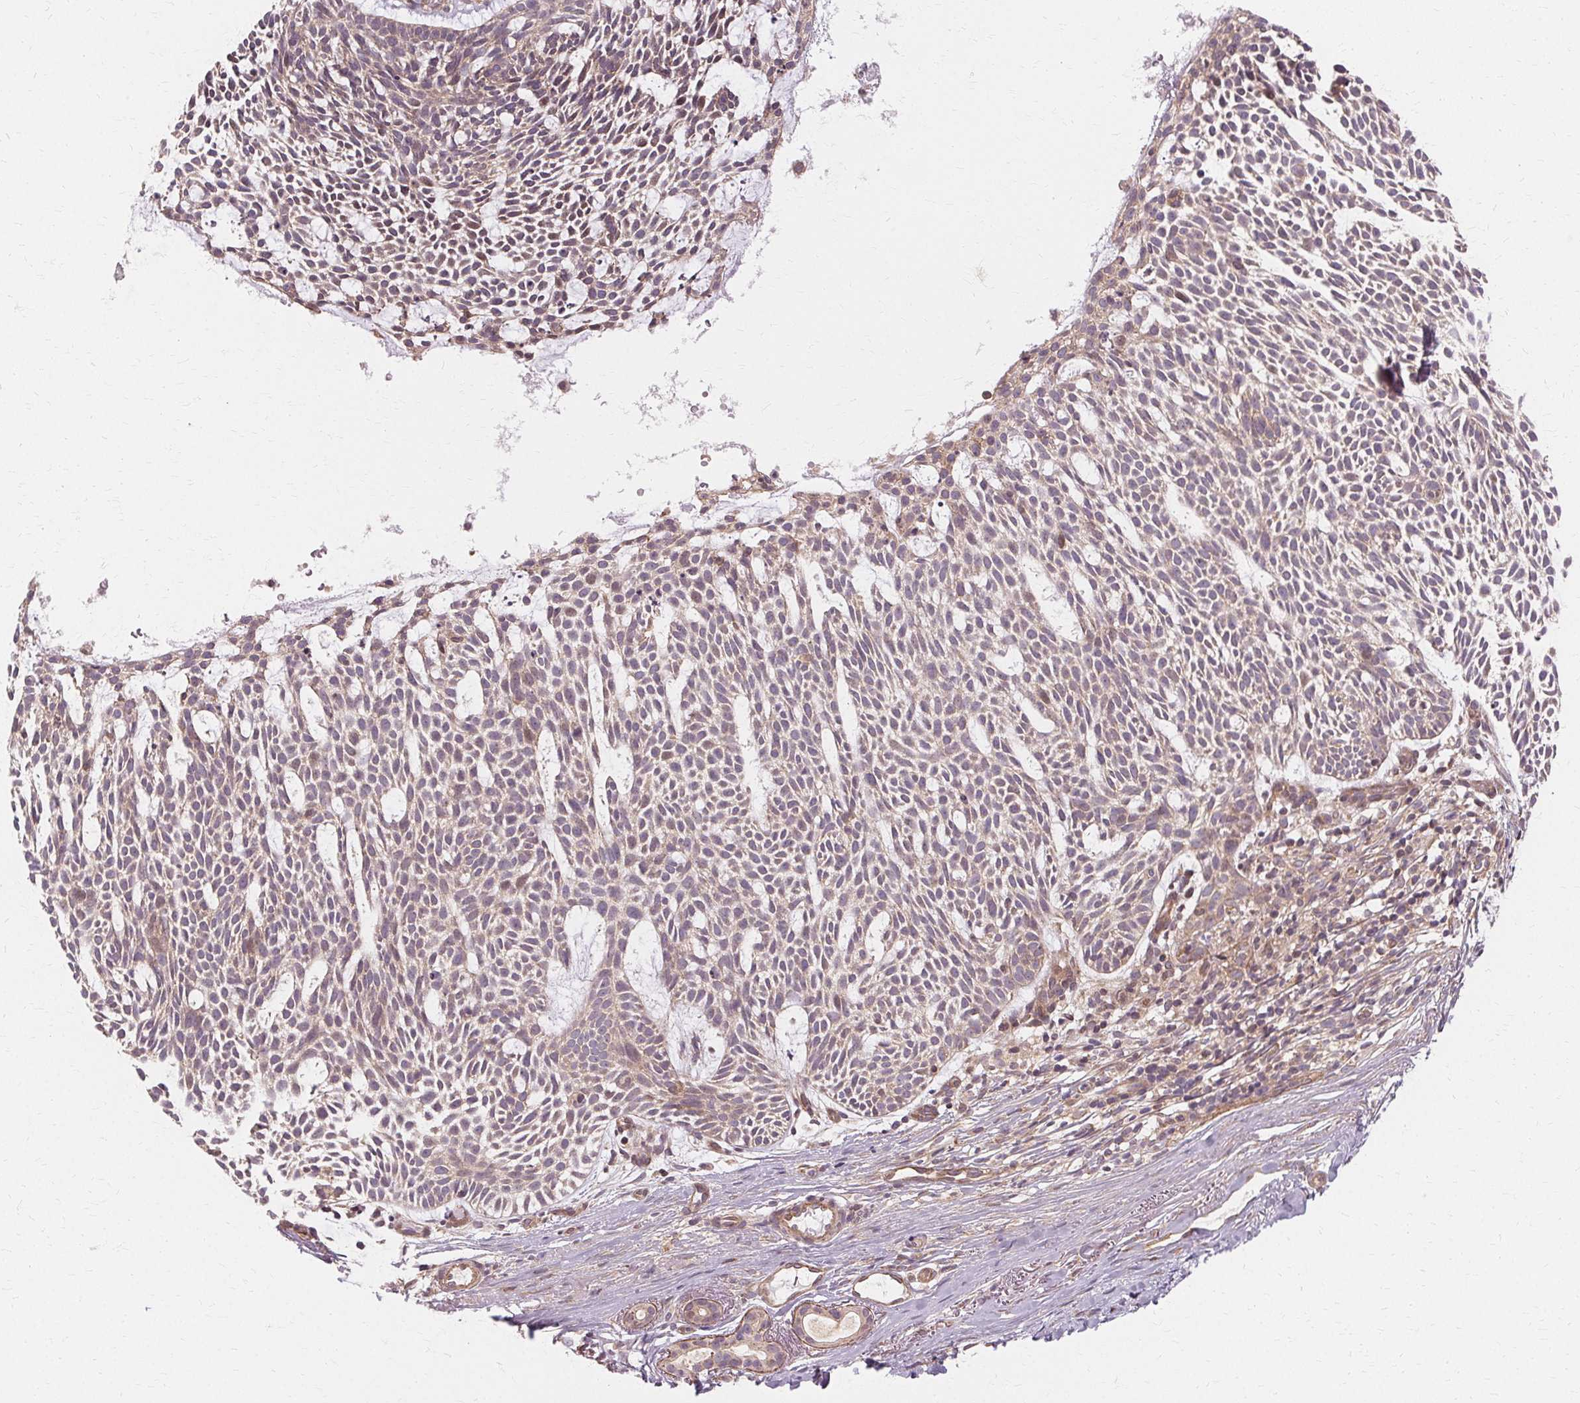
{"staining": {"intensity": "weak", "quantity": "25%-75%", "location": "cytoplasmic/membranous"}, "tissue": "skin cancer", "cell_type": "Tumor cells", "image_type": "cancer", "snomed": [{"axis": "morphology", "description": "Basal cell carcinoma"}, {"axis": "topography", "description": "Skin"}], "caption": "Weak cytoplasmic/membranous staining for a protein is appreciated in about 25%-75% of tumor cells of skin cancer (basal cell carcinoma) using IHC.", "gene": "USP8", "patient": {"sex": "male", "age": 83}}